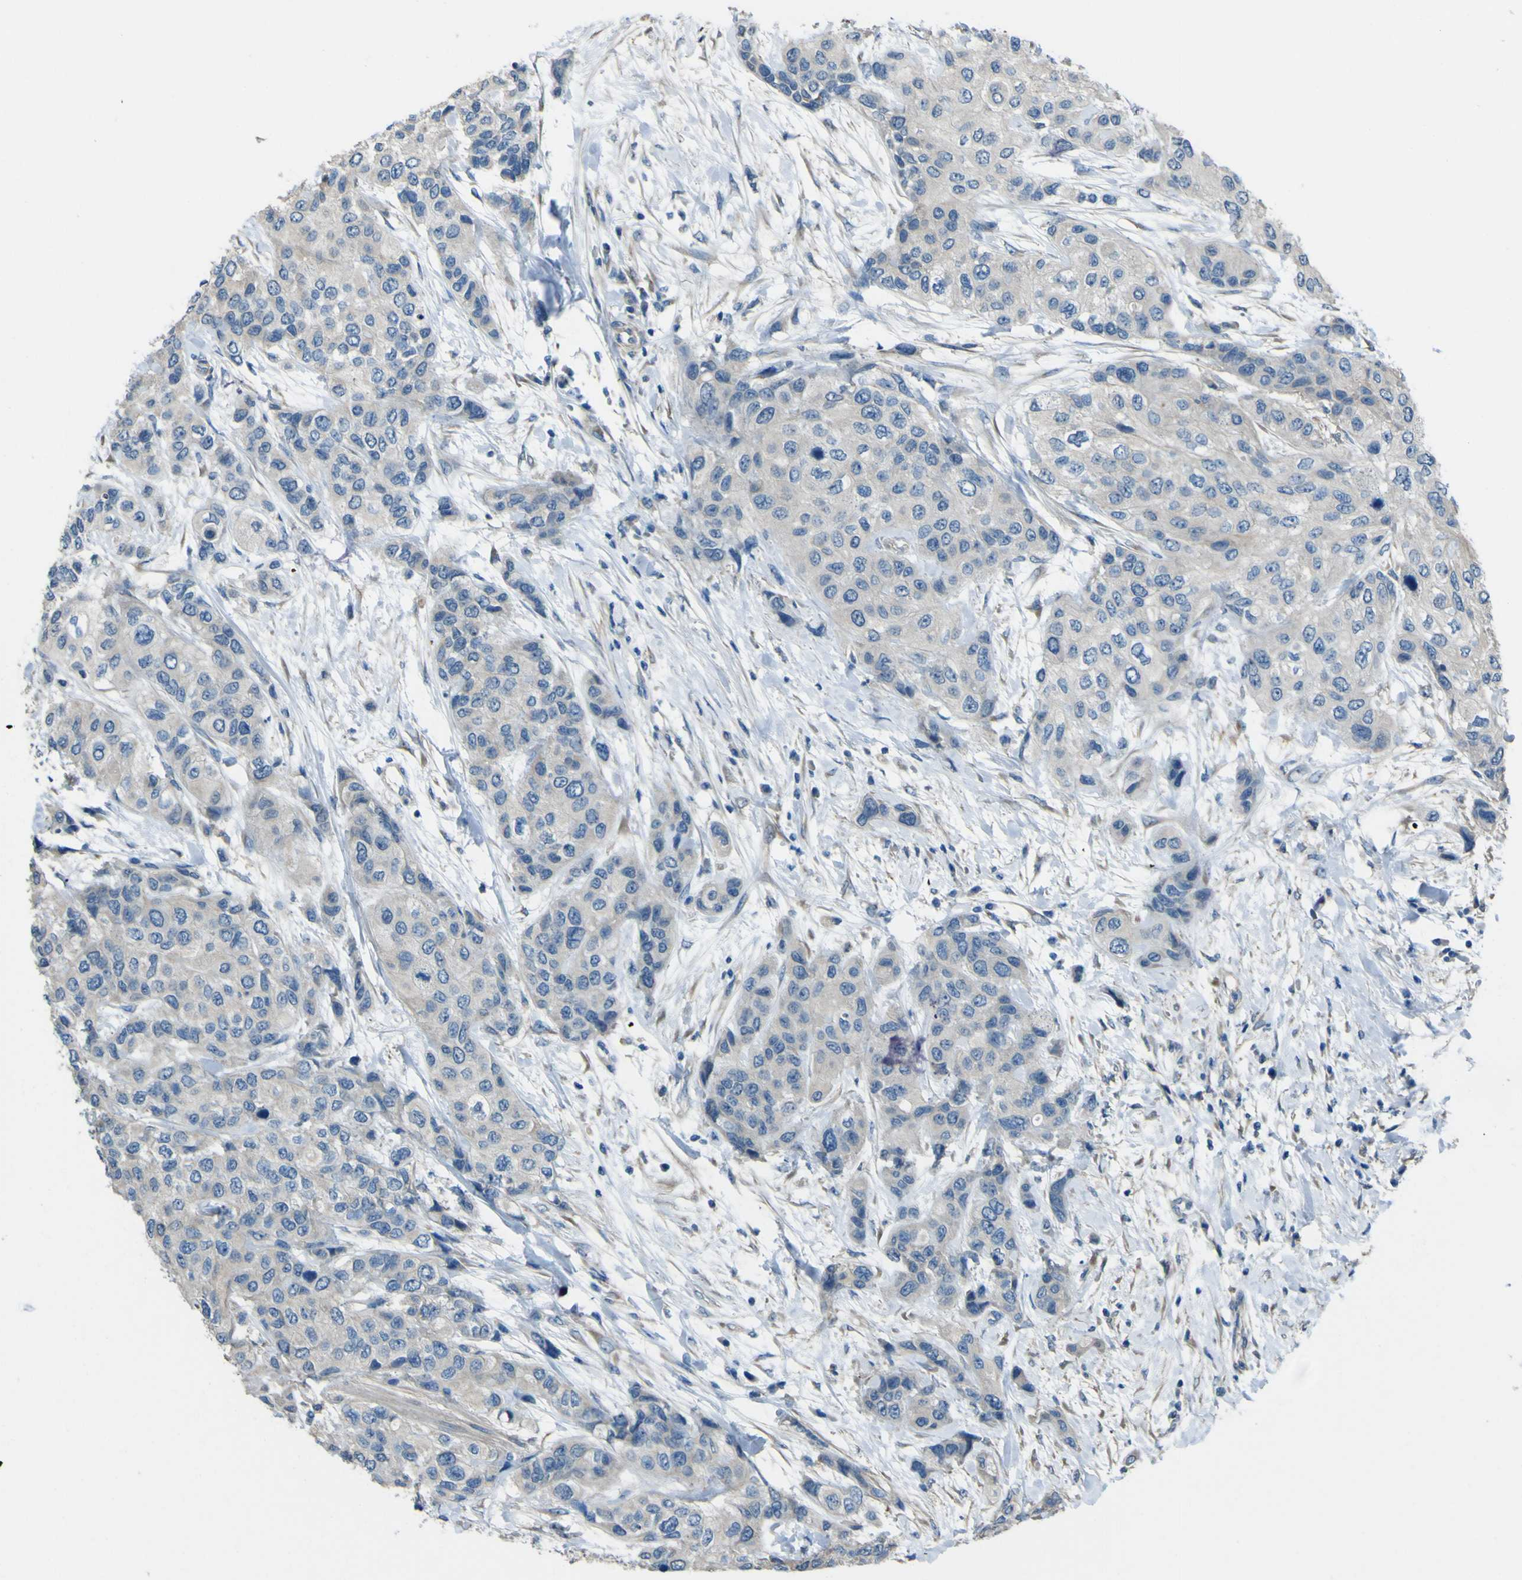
{"staining": {"intensity": "moderate", "quantity": "<25%", "location": "cytoplasmic/membranous"}, "tissue": "urothelial cancer", "cell_type": "Tumor cells", "image_type": "cancer", "snomed": [{"axis": "morphology", "description": "Urothelial carcinoma, High grade"}, {"axis": "topography", "description": "Urinary bladder"}], "caption": "Moderate cytoplasmic/membranous staining for a protein is seen in approximately <25% of tumor cells of high-grade urothelial carcinoma using immunohistochemistry (IHC).", "gene": "NAALADL2", "patient": {"sex": "female", "age": 56}}